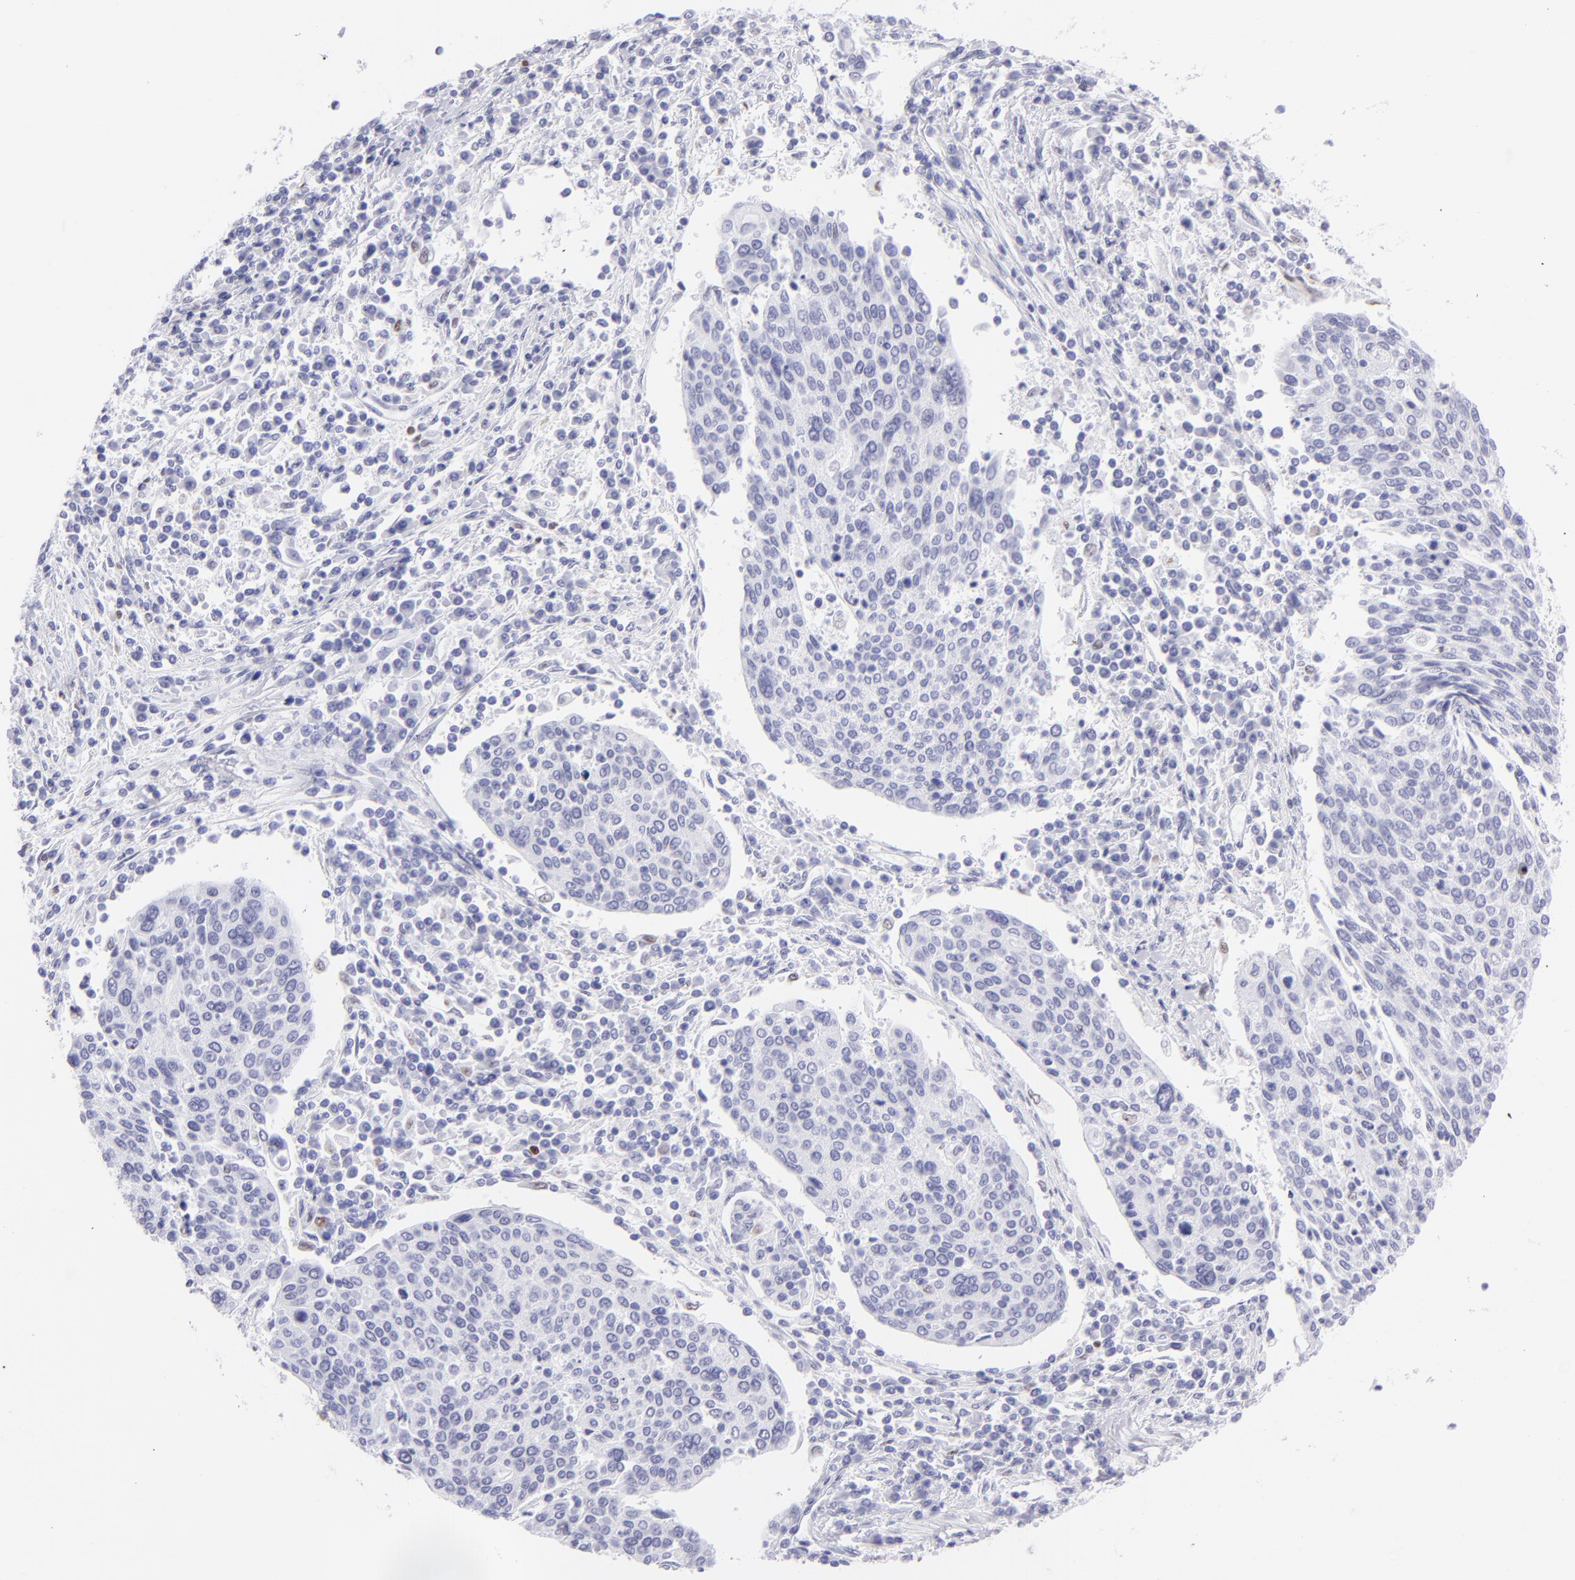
{"staining": {"intensity": "negative", "quantity": "none", "location": "none"}, "tissue": "cervical cancer", "cell_type": "Tumor cells", "image_type": "cancer", "snomed": [{"axis": "morphology", "description": "Squamous cell carcinoma, NOS"}, {"axis": "topography", "description": "Cervix"}], "caption": "Protein analysis of cervical squamous cell carcinoma displays no significant expression in tumor cells.", "gene": "MITF", "patient": {"sex": "female", "age": 40}}